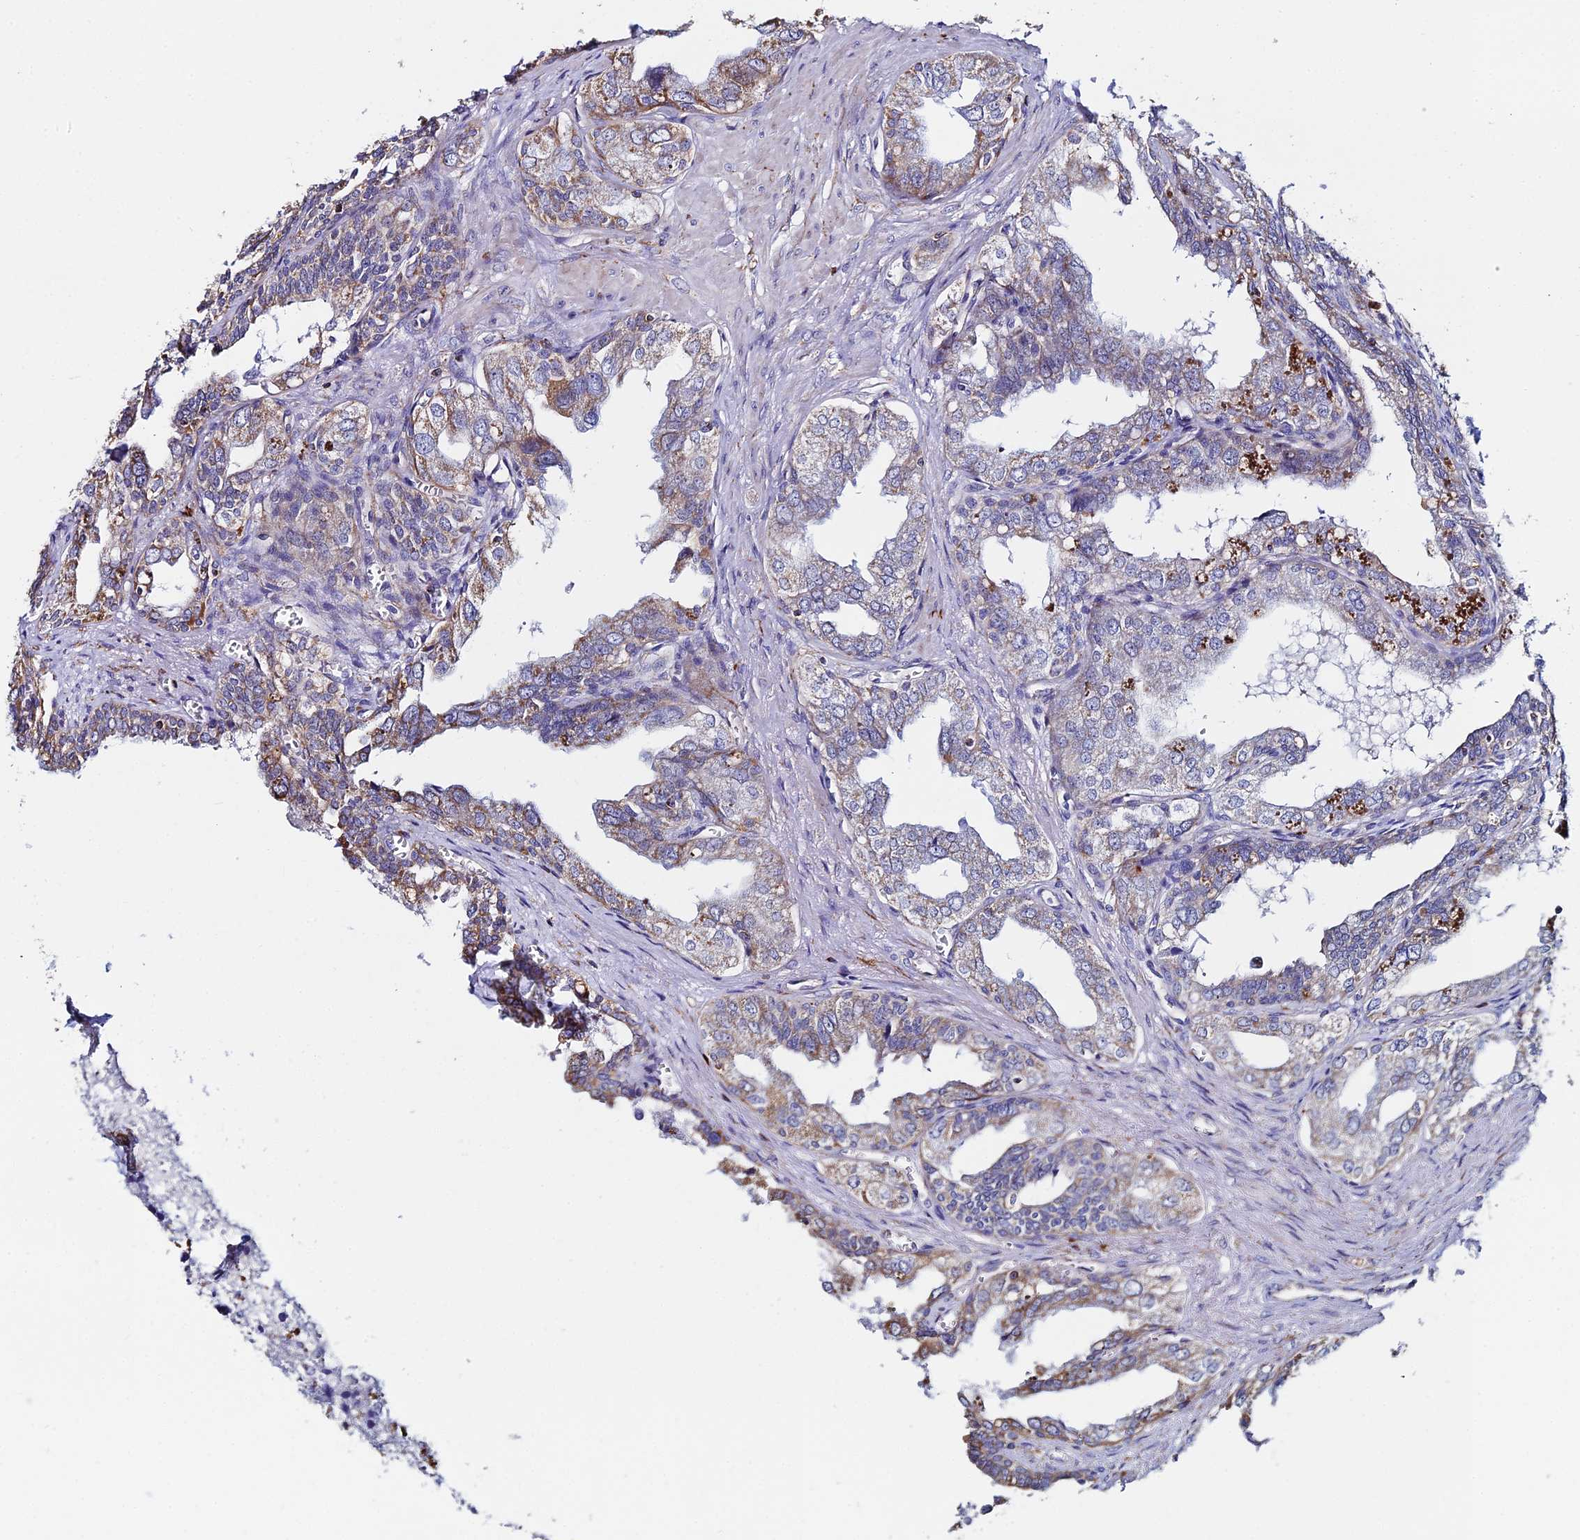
{"staining": {"intensity": "moderate", "quantity": "<25%", "location": "cytoplasmic/membranous"}, "tissue": "seminal vesicle", "cell_type": "Glandular cells", "image_type": "normal", "snomed": [{"axis": "morphology", "description": "Normal tissue, NOS"}, {"axis": "topography", "description": "Seminal veicle"}], "caption": "Normal seminal vesicle demonstrates moderate cytoplasmic/membranous staining in approximately <25% of glandular cells, visualized by immunohistochemistry.", "gene": "SPOCK2", "patient": {"sex": "male", "age": 67}}